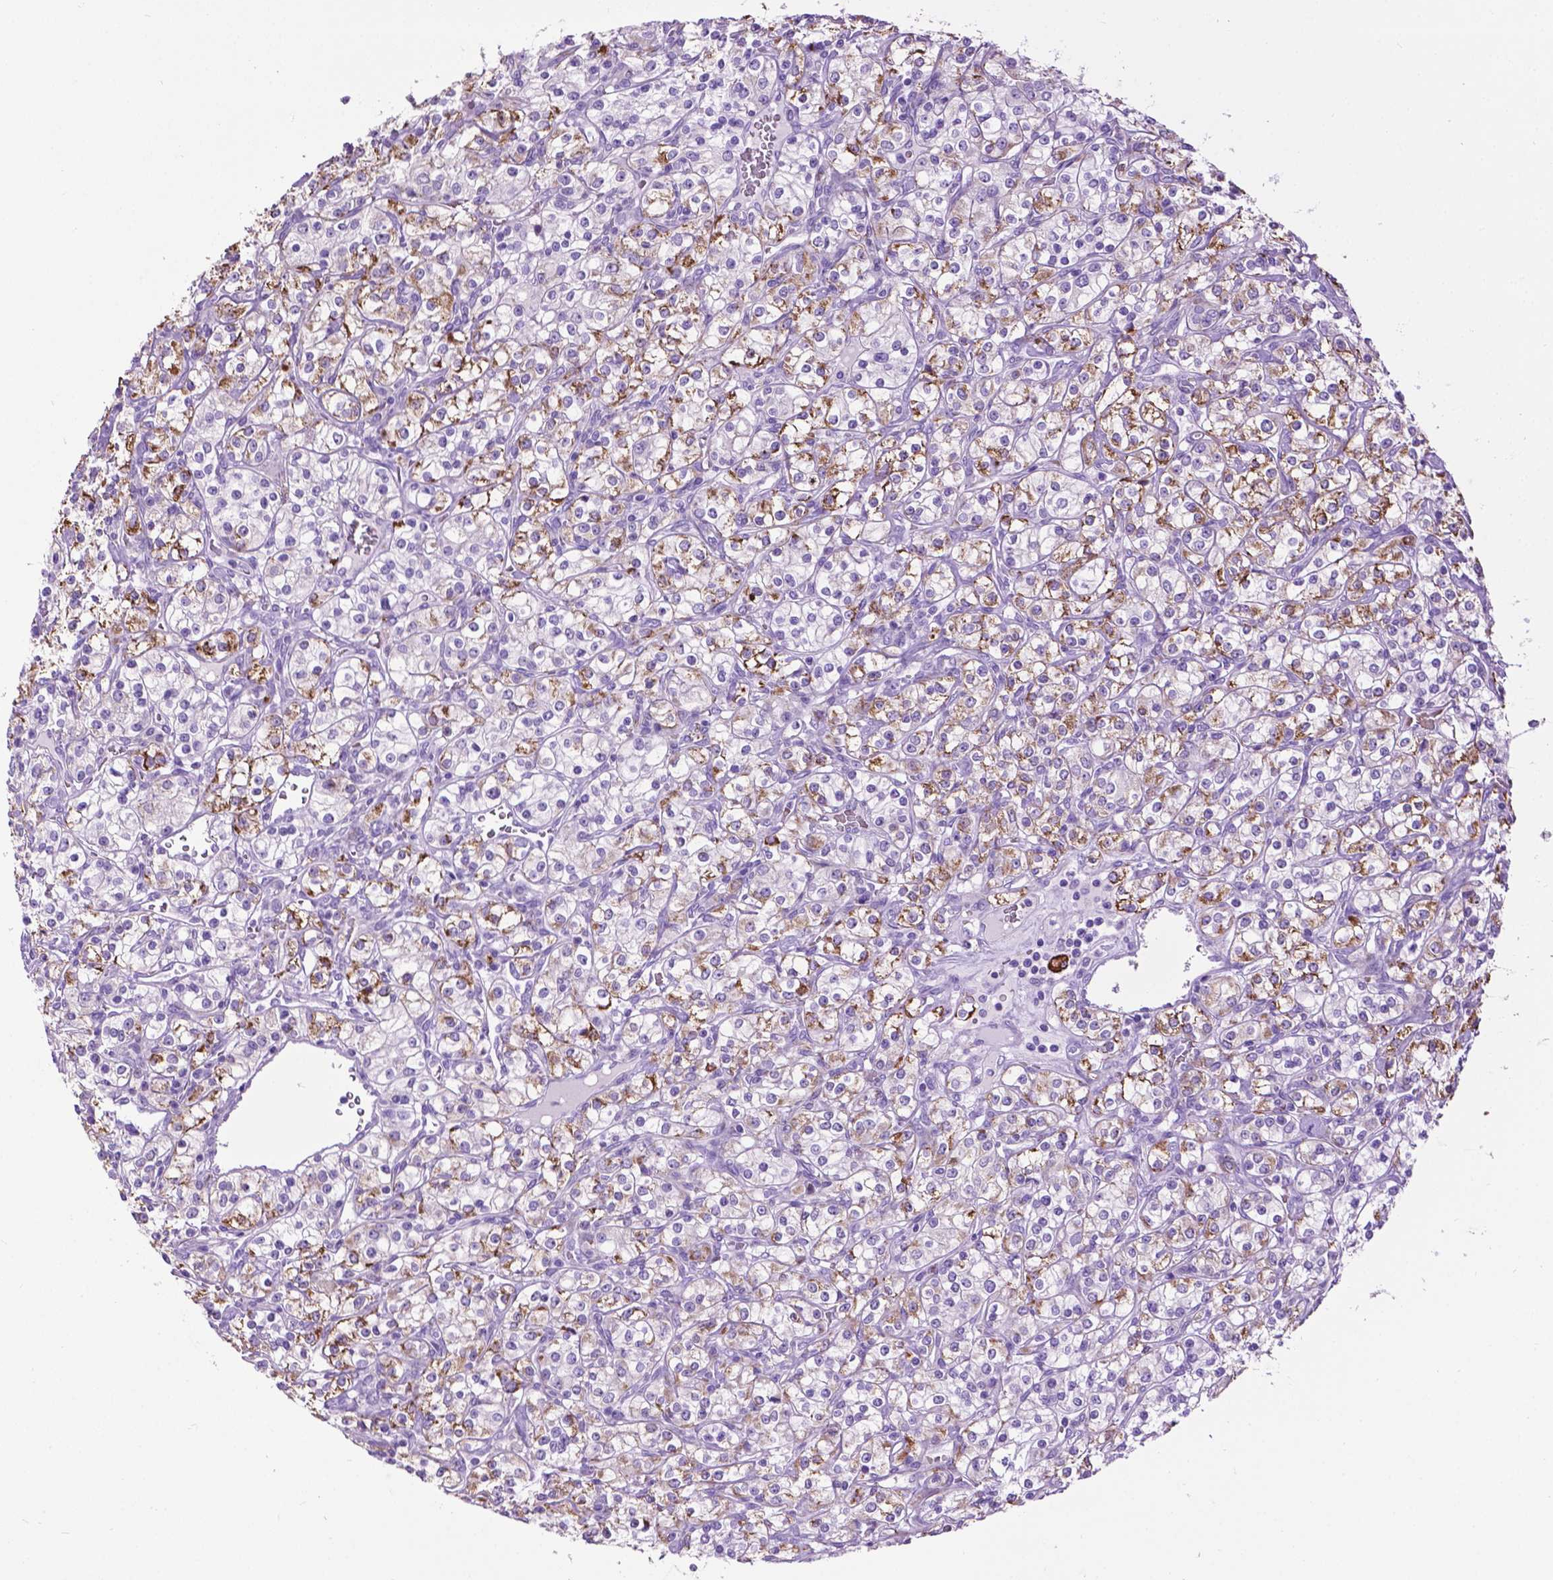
{"staining": {"intensity": "moderate", "quantity": "25%-75%", "location": "cytoplasmic/membranous"}, "tissue": "renal cancer", "cell_type": "Tumor cells", "image_type": "cancer", "snomed": [{"axis": "morphology", "description": "Adenocarcinoma, NOS"}, {"axis": "topography", "description": "Kidney"}], "caption": "Immunohistochemistry micrograph of neoplastic tissue: human renal cancer (adenocarcinoma) stained using immunohistochemistry reveals medium levels of moderate protein expression localized specifically in the cytoplasmic/membranous of tumor cells, appearing as a cytoplasmic/membranous brown color.", "gene": "TMEM132E", "patient": {"sex": "male", "age": 77}}